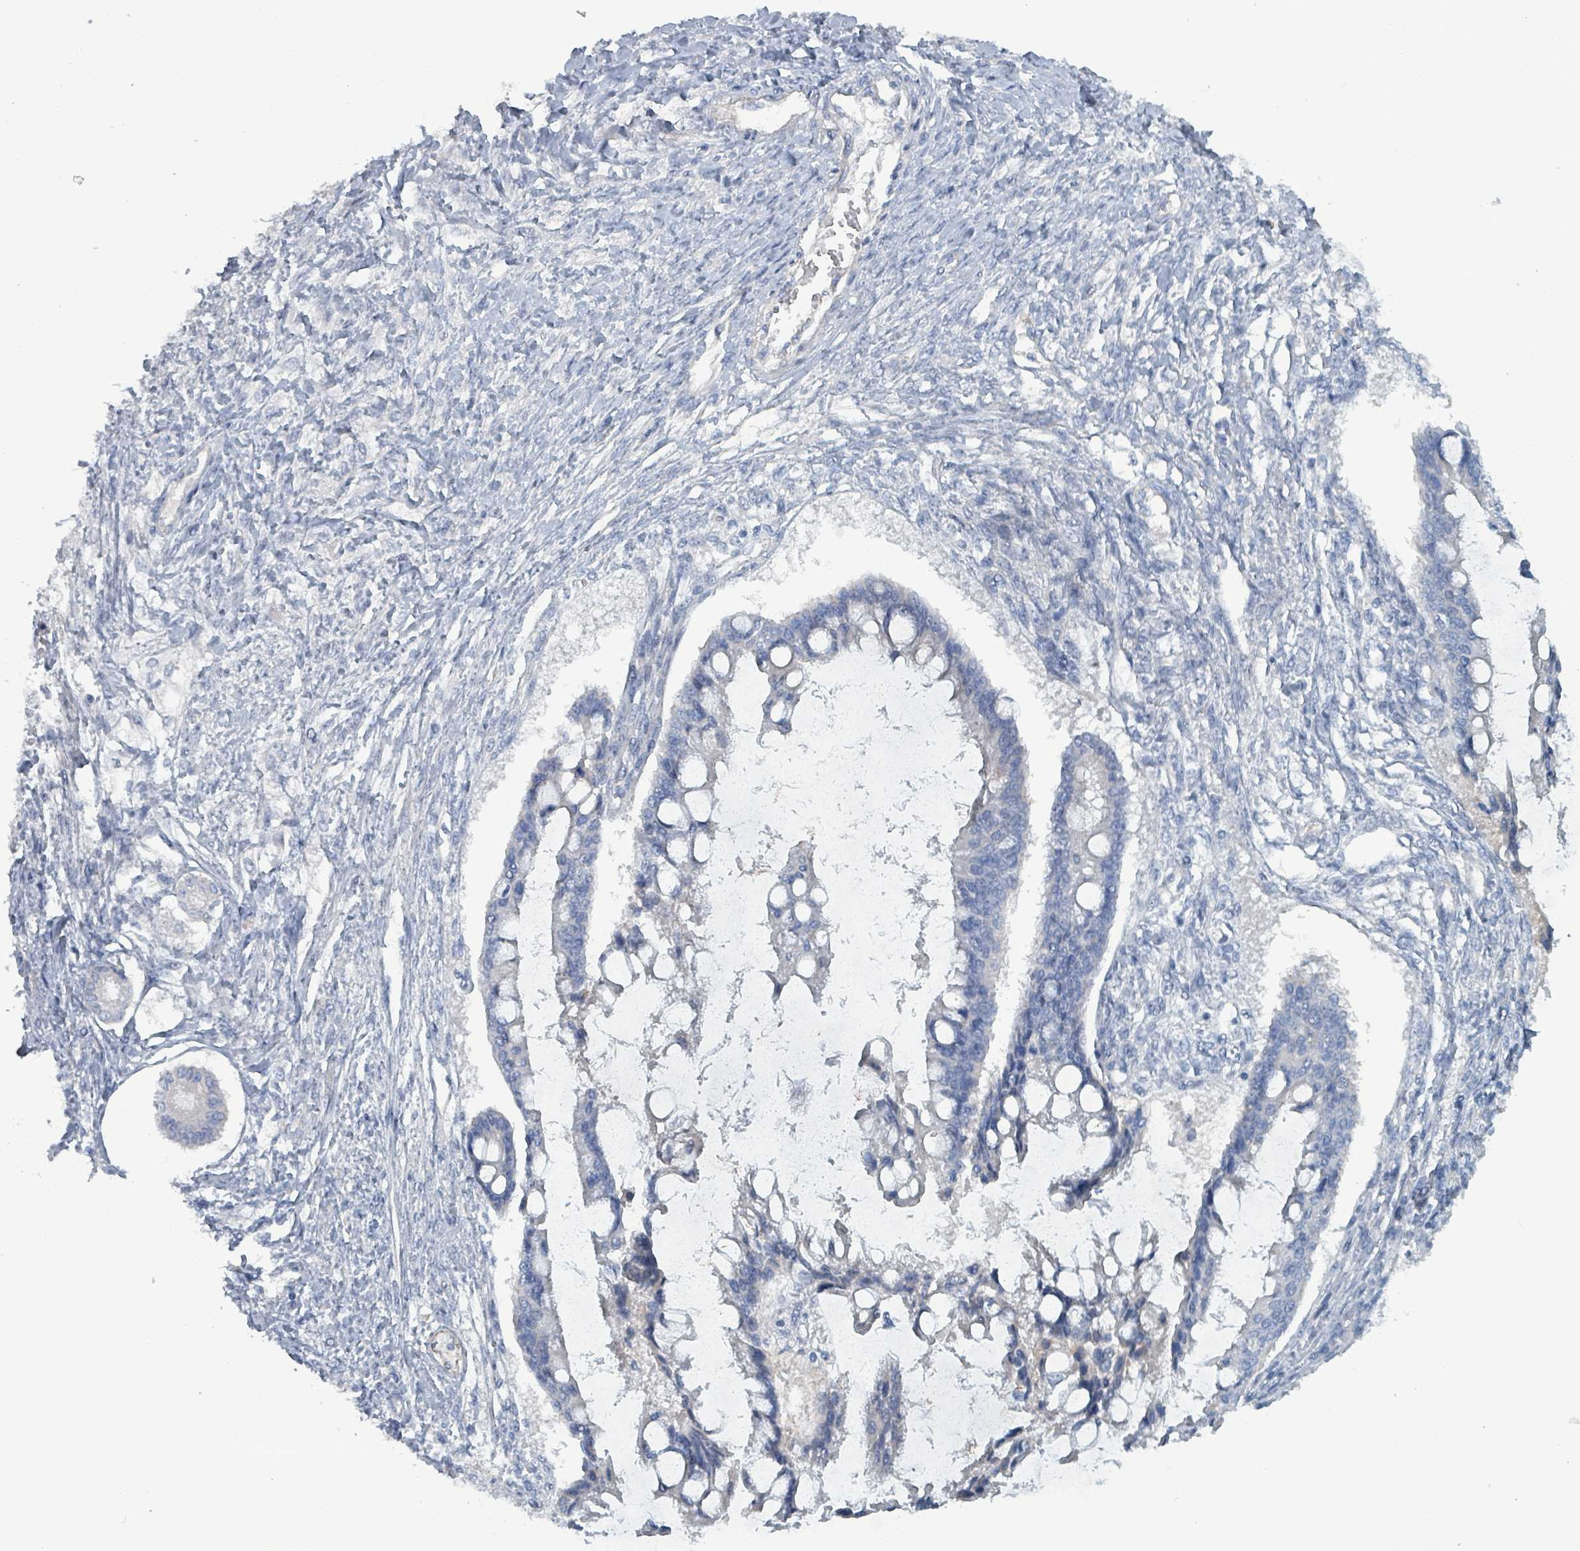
{"staining": {"intensity": "negative", "quantity": "none", "location": "none"}, "tissue": "ovarian cancer", "cell_type": "Tumor cells", "image_type": "cancer", "snomed": [{"axis": "morphology", "description": "Cystadenocarcinoma, mucinous, NOS"}, {"axis": "topography", "description": "Ovary"}], "caption": "Tumor cells are negative for brown protein staining in ovarian cancer (mucinous cystadenocarcinoma).", "gene": "TAAR5", "patient": {"sex": "female", "age": 73}}